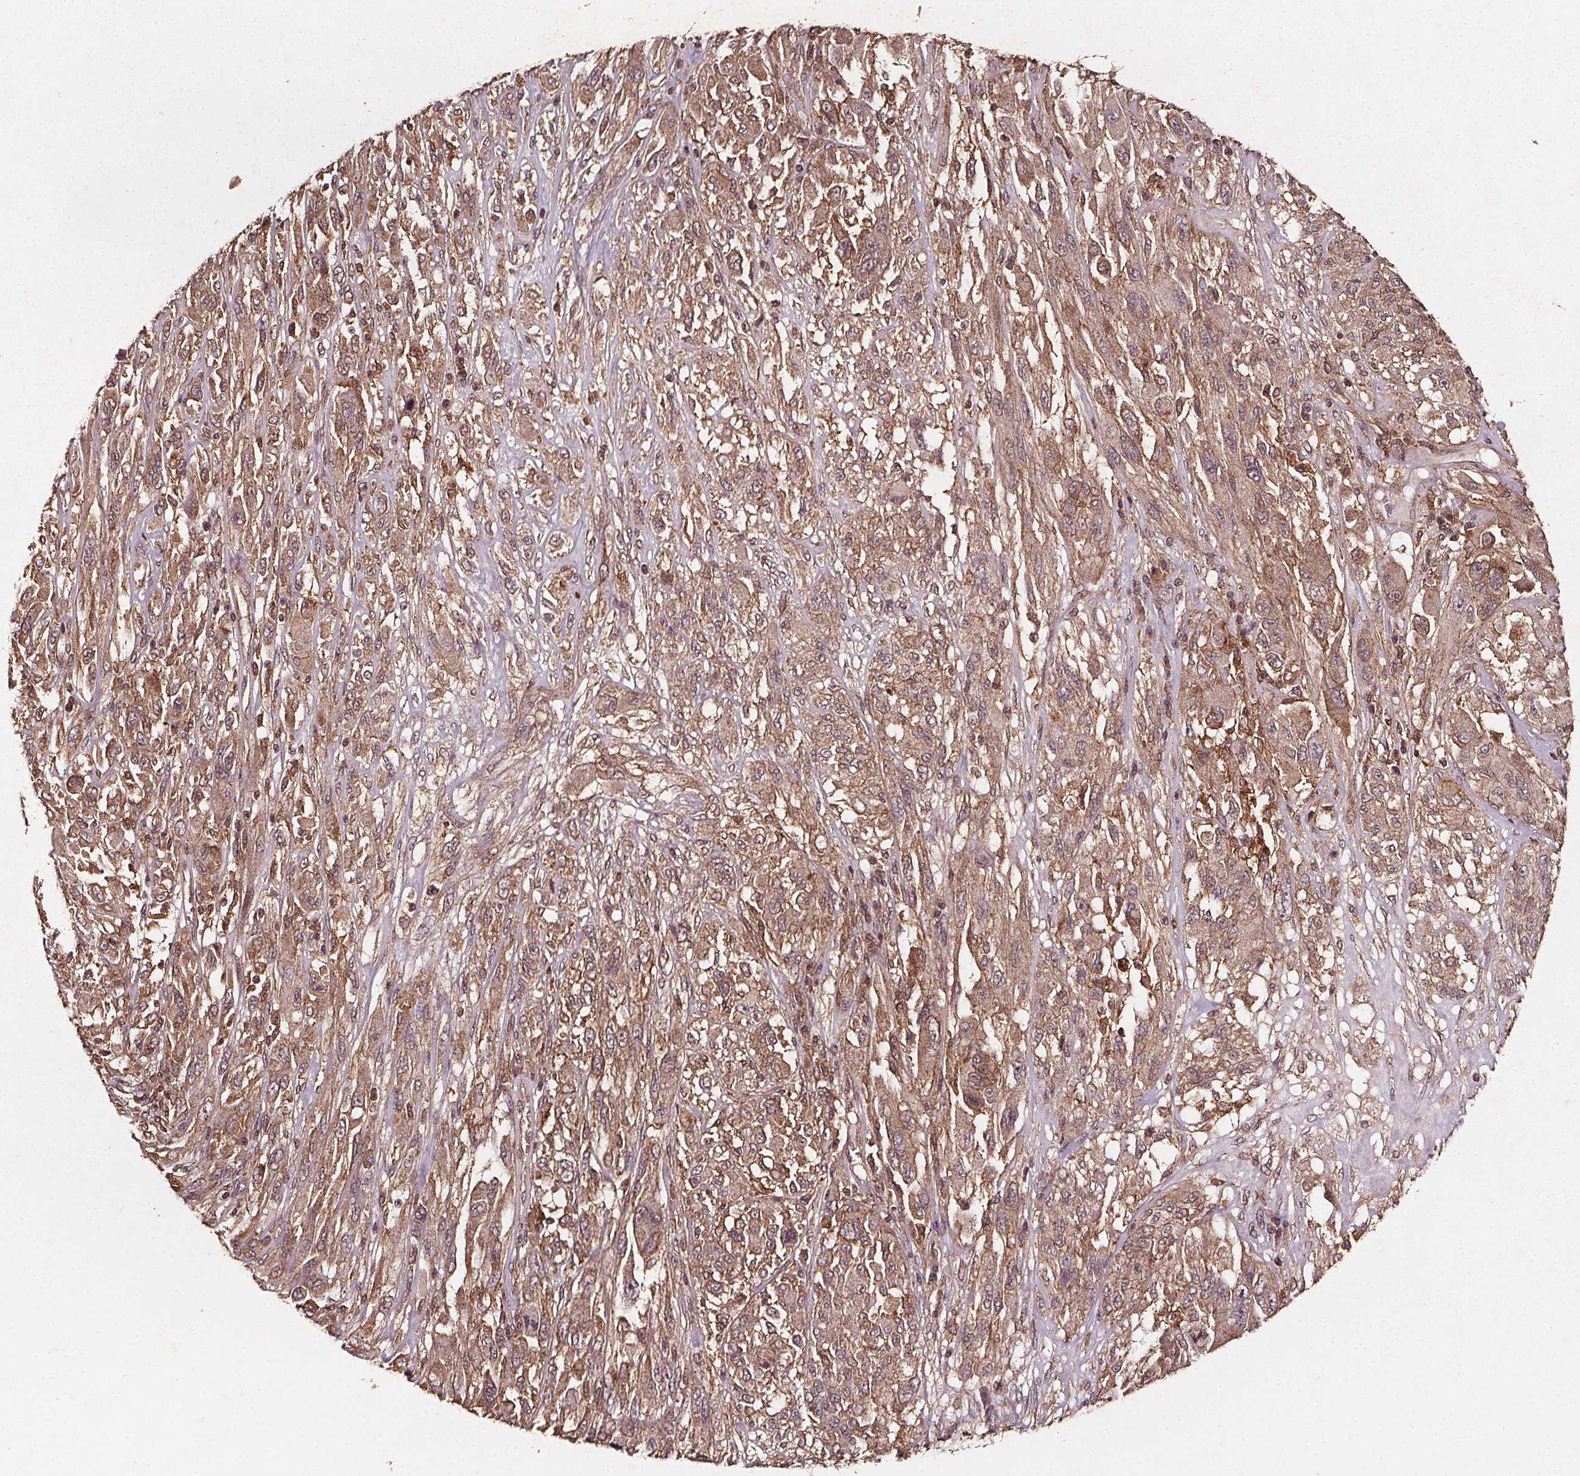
{"staining": {"intensity": "moderate", "quantity": "25%-75%", "location": "cytoplasmic/membranous"}, "tissue": "melanoma", "cell_type": "Tumor cells", "image_type": "cancer", "snomed": [{"axis": "morphology", "description": "Malignant melanoma, NOS"}, {"axis": "topography", "description": "Skin"}], "caption": "Melanoma stained with IHC reveals moderate cytoplasmic/membranous expression in approximately 25%-75% of tumor cells.", "gene": "ABCA1", "patient": {"sex": "female", "age": 91}}